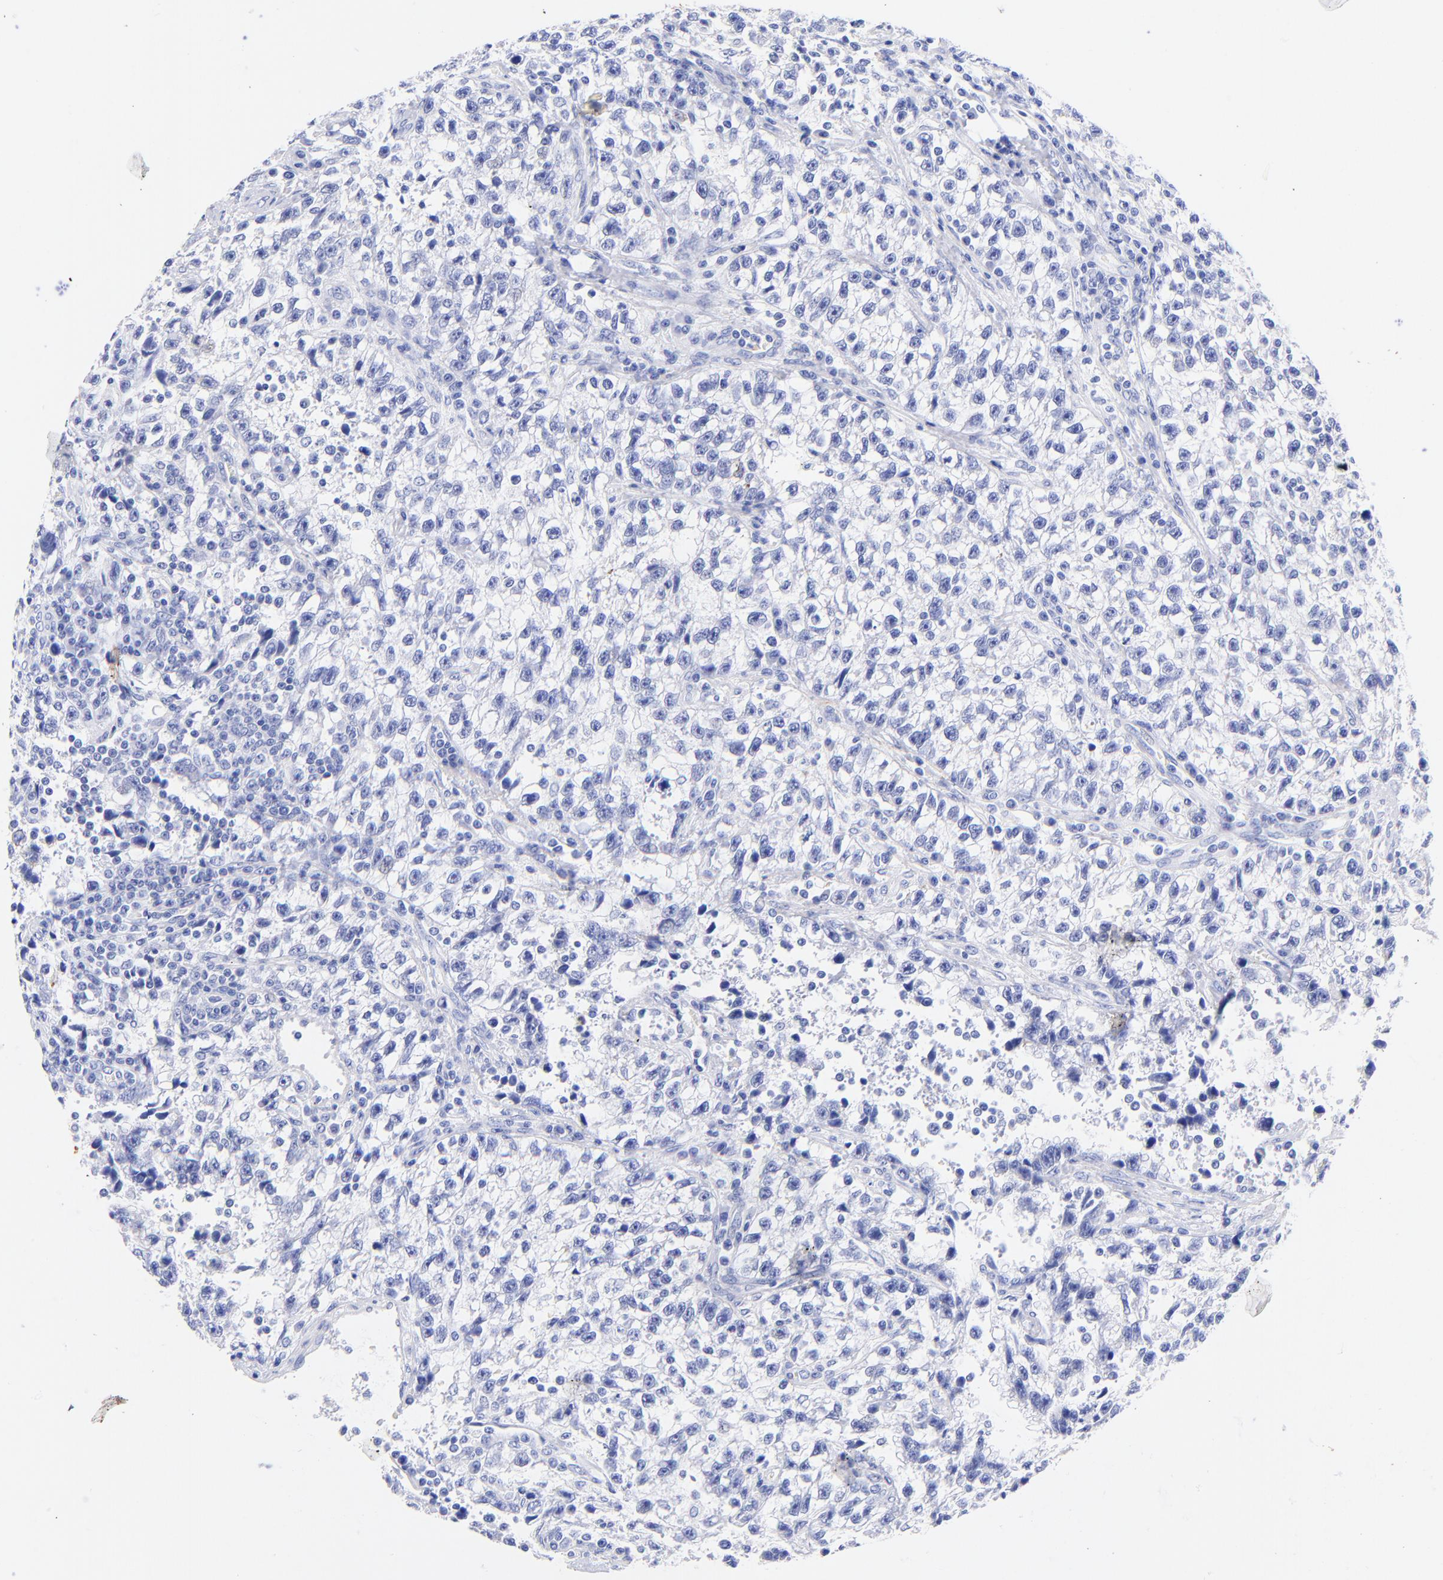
{"staining": {"intensity": "negative", "quantity": "none", "location": "none"}, "tissue": "testis cancer", "cell_type": "Tumor cells", "image_type": "cancer", "snomed": [{"axis": "morphology", "description": "Seminoma, NOS"}, {"axis": "topography", "description": "Testis"}], "caption": "High power microscopy photomicrograph of an immunohistochemistry (IHC) image of testis cancer (seminoma), revealing no significant expression in tumor cells.", "gene": "KRT19", "patient": {"sex": "male", "age": 38}}